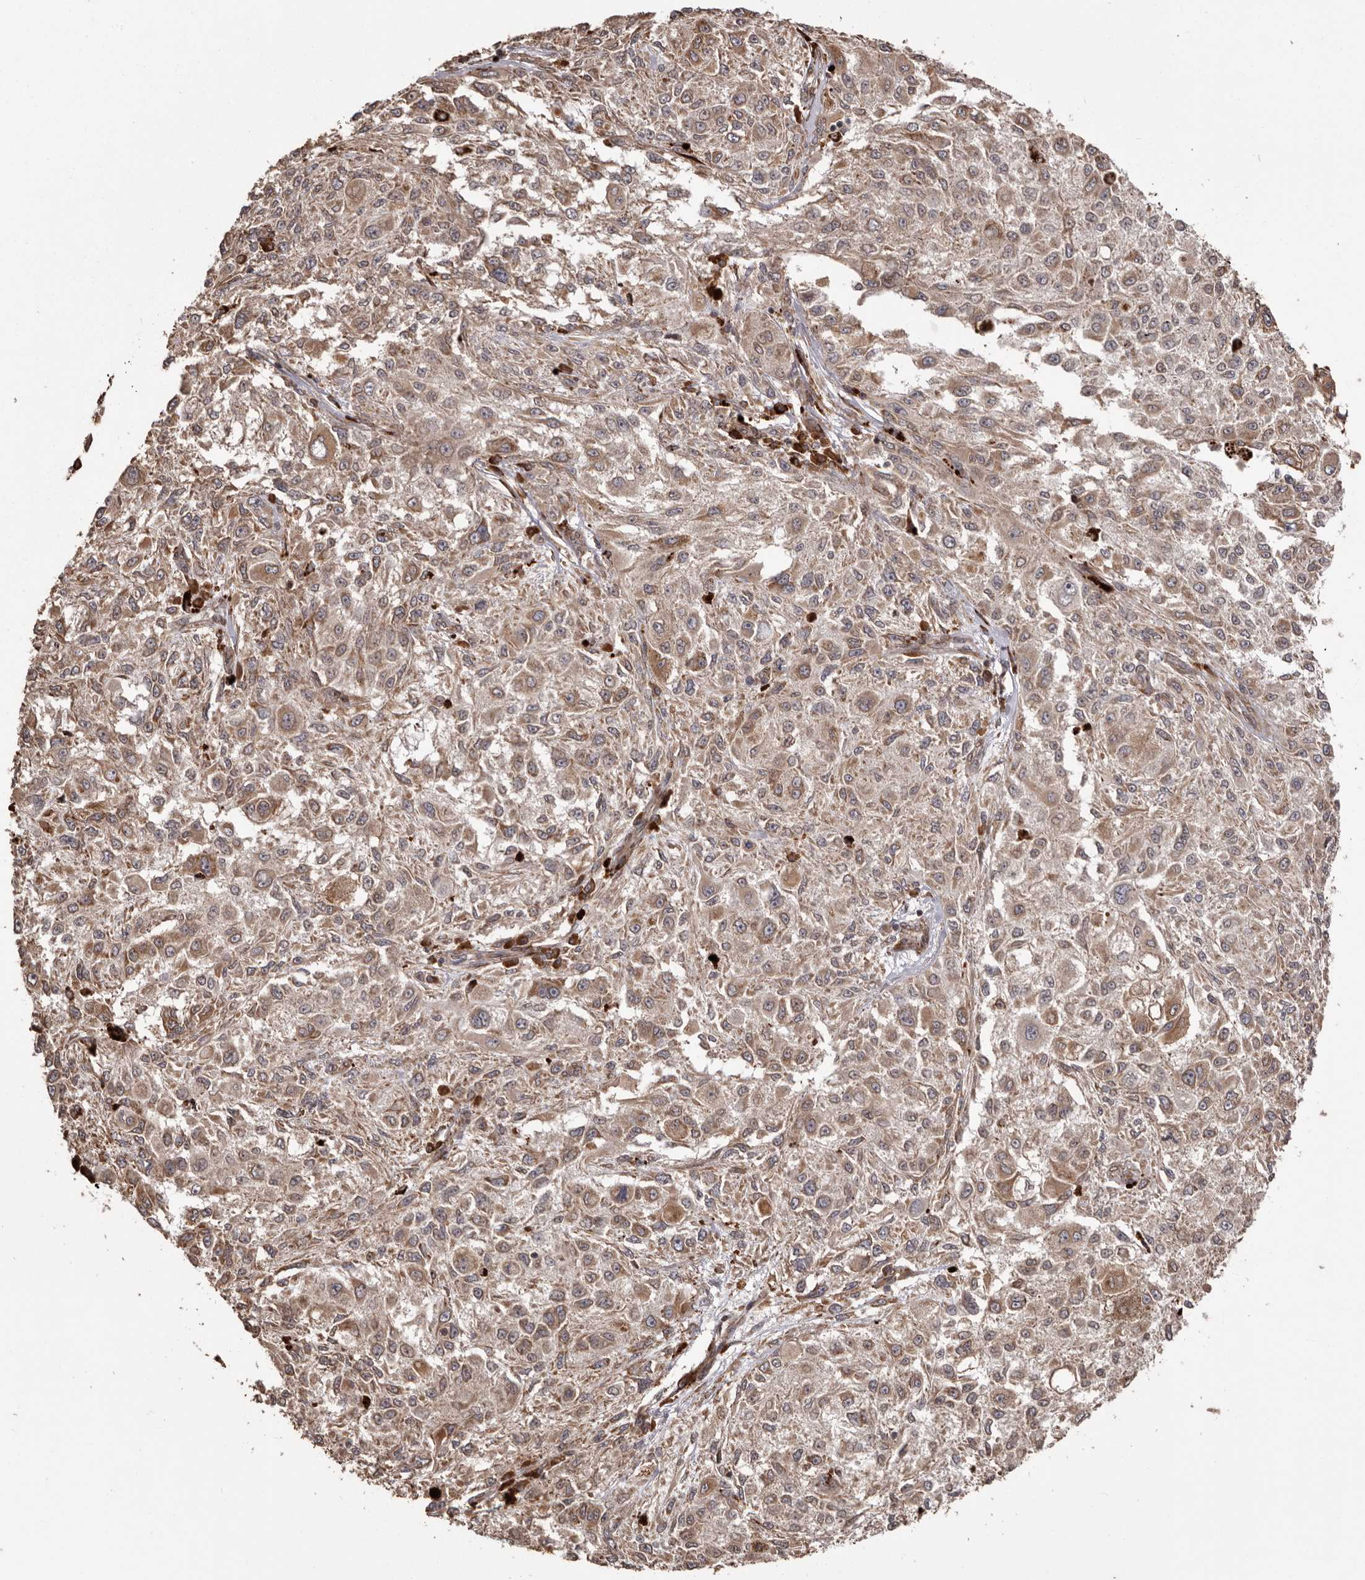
{"staining": {"intensity": "moderate", "quantity": ">75%", "location": "cytoplasmic/membranous"}, "tissue": "melanoma", "cell_type": "Tumor cells", "image_type": "cancer", "snomed": [{"axis": "morphology", "description": "Necrosis, NOS"}, {"axis": "morphology", "description": "Malignant melanoma, NOS"}, {"axis": "topography", "description": "Skin"}], "caption": "About >75% of tumor cells in melanoma exhibit moderate cytoplasmic/membranous protein expression as visualized by brown immunohistochemical staining.", "gene": "NUP43", "patient": {"sex": "female", "age": 87}}